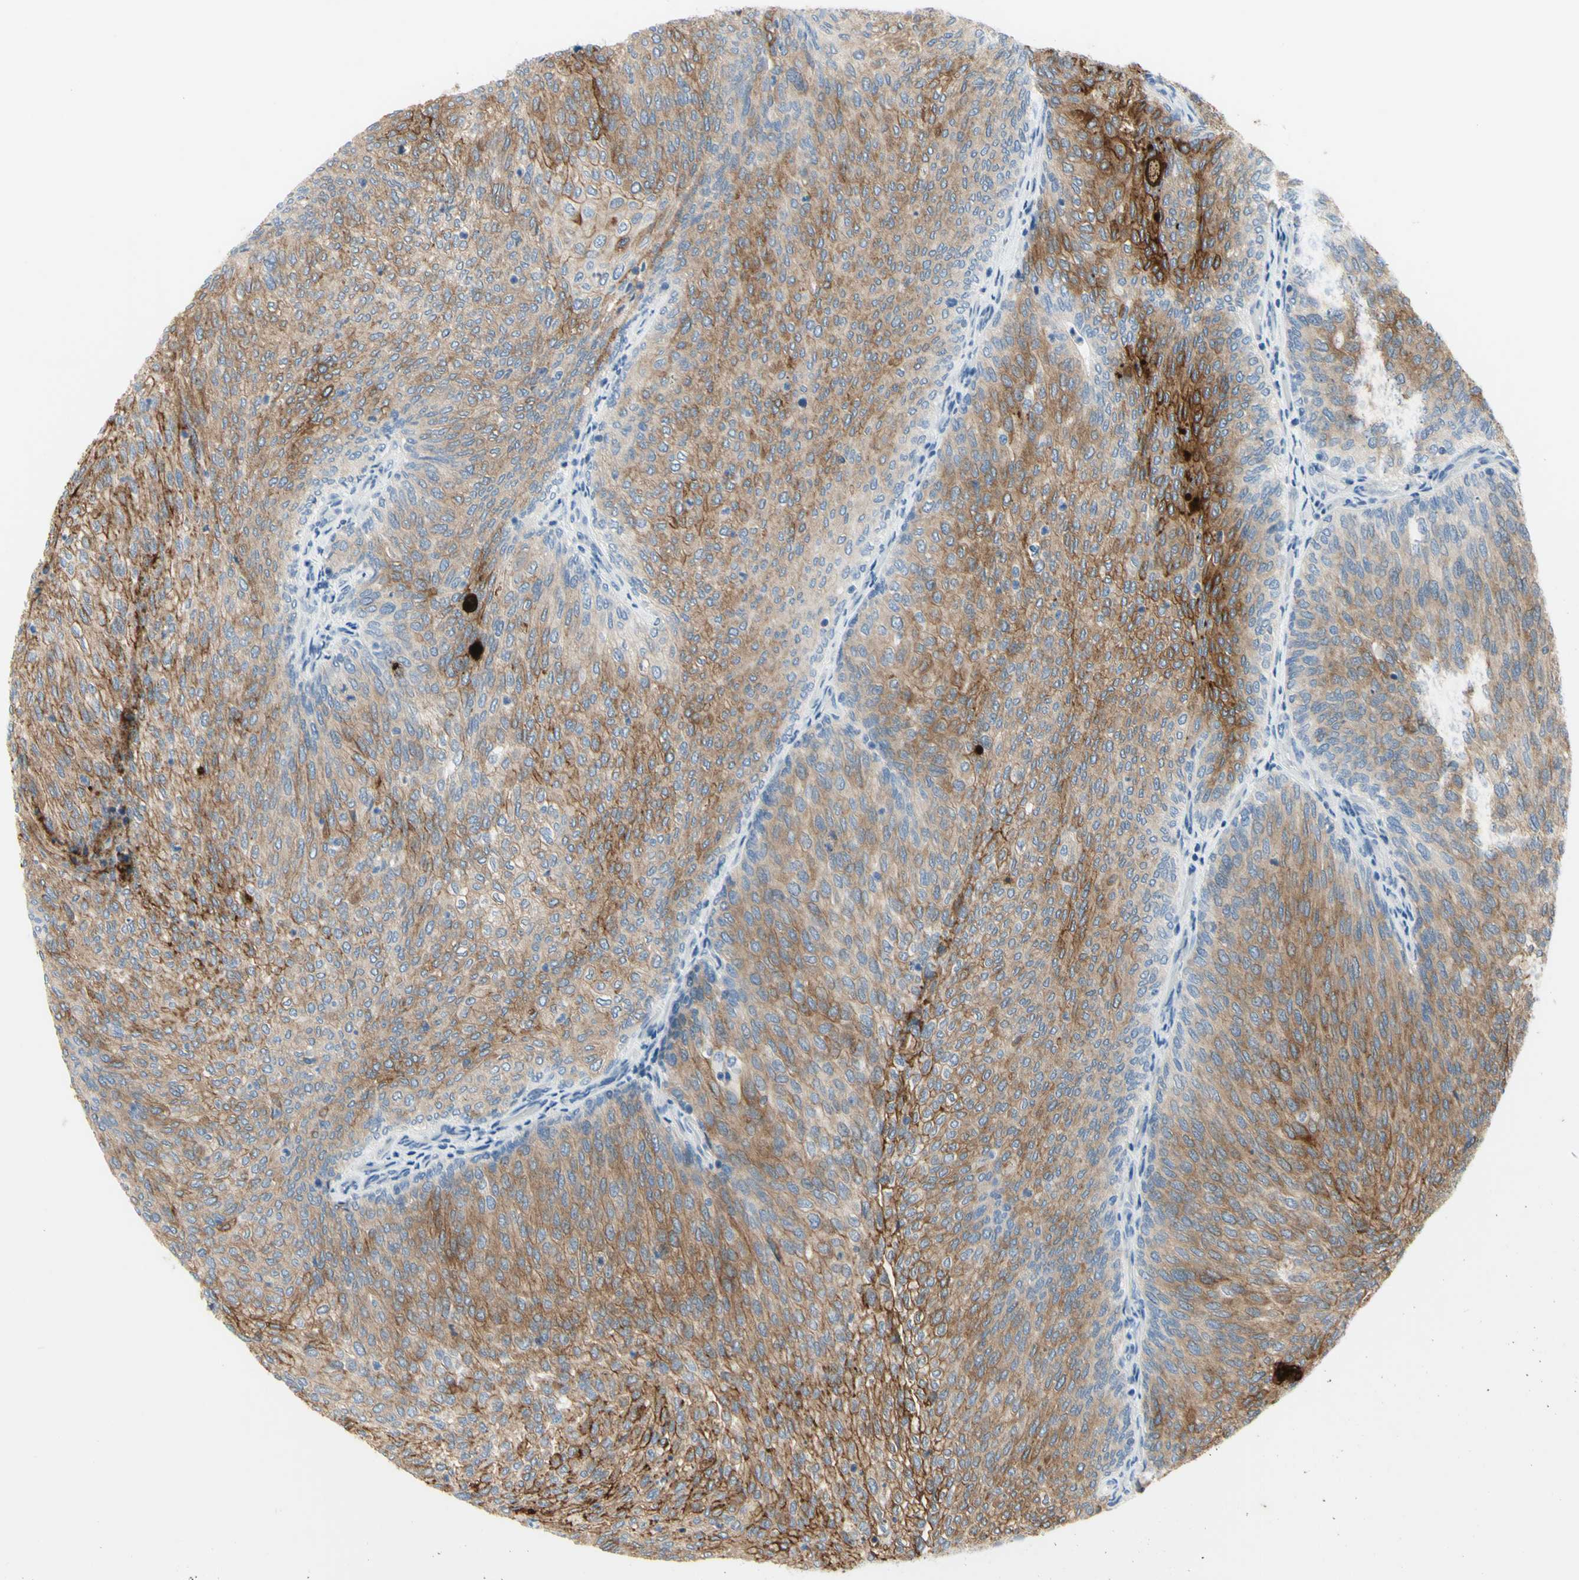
{"staining": {"intensity": "moderate", "quantity": ">75%", "location": "cytoplasmic/membranous"}, "tissue": "urothelial cancer", "cell_type": "Tumor cells", "image_type": "cancer", "snomed": [{"axis": "morphology", "description": "Urothelial carcinoma, Low grade"}, {"axis": "topography", "description": "Urinary bladder"}], "caption": "Immunohistochemistry (IHC) image of neoplastic tissue: urothelial carcinoma (low-grade) stained using immunohistochemistry (IHC) displays medium levels of moderate protein expression localized specifically in the cytoplasmic/membranous of tumor cells, appearing as a cytoplasmic/membranous brown color.", "gene": "MUC1", "patient": {"sex": "female", "age": 79}}